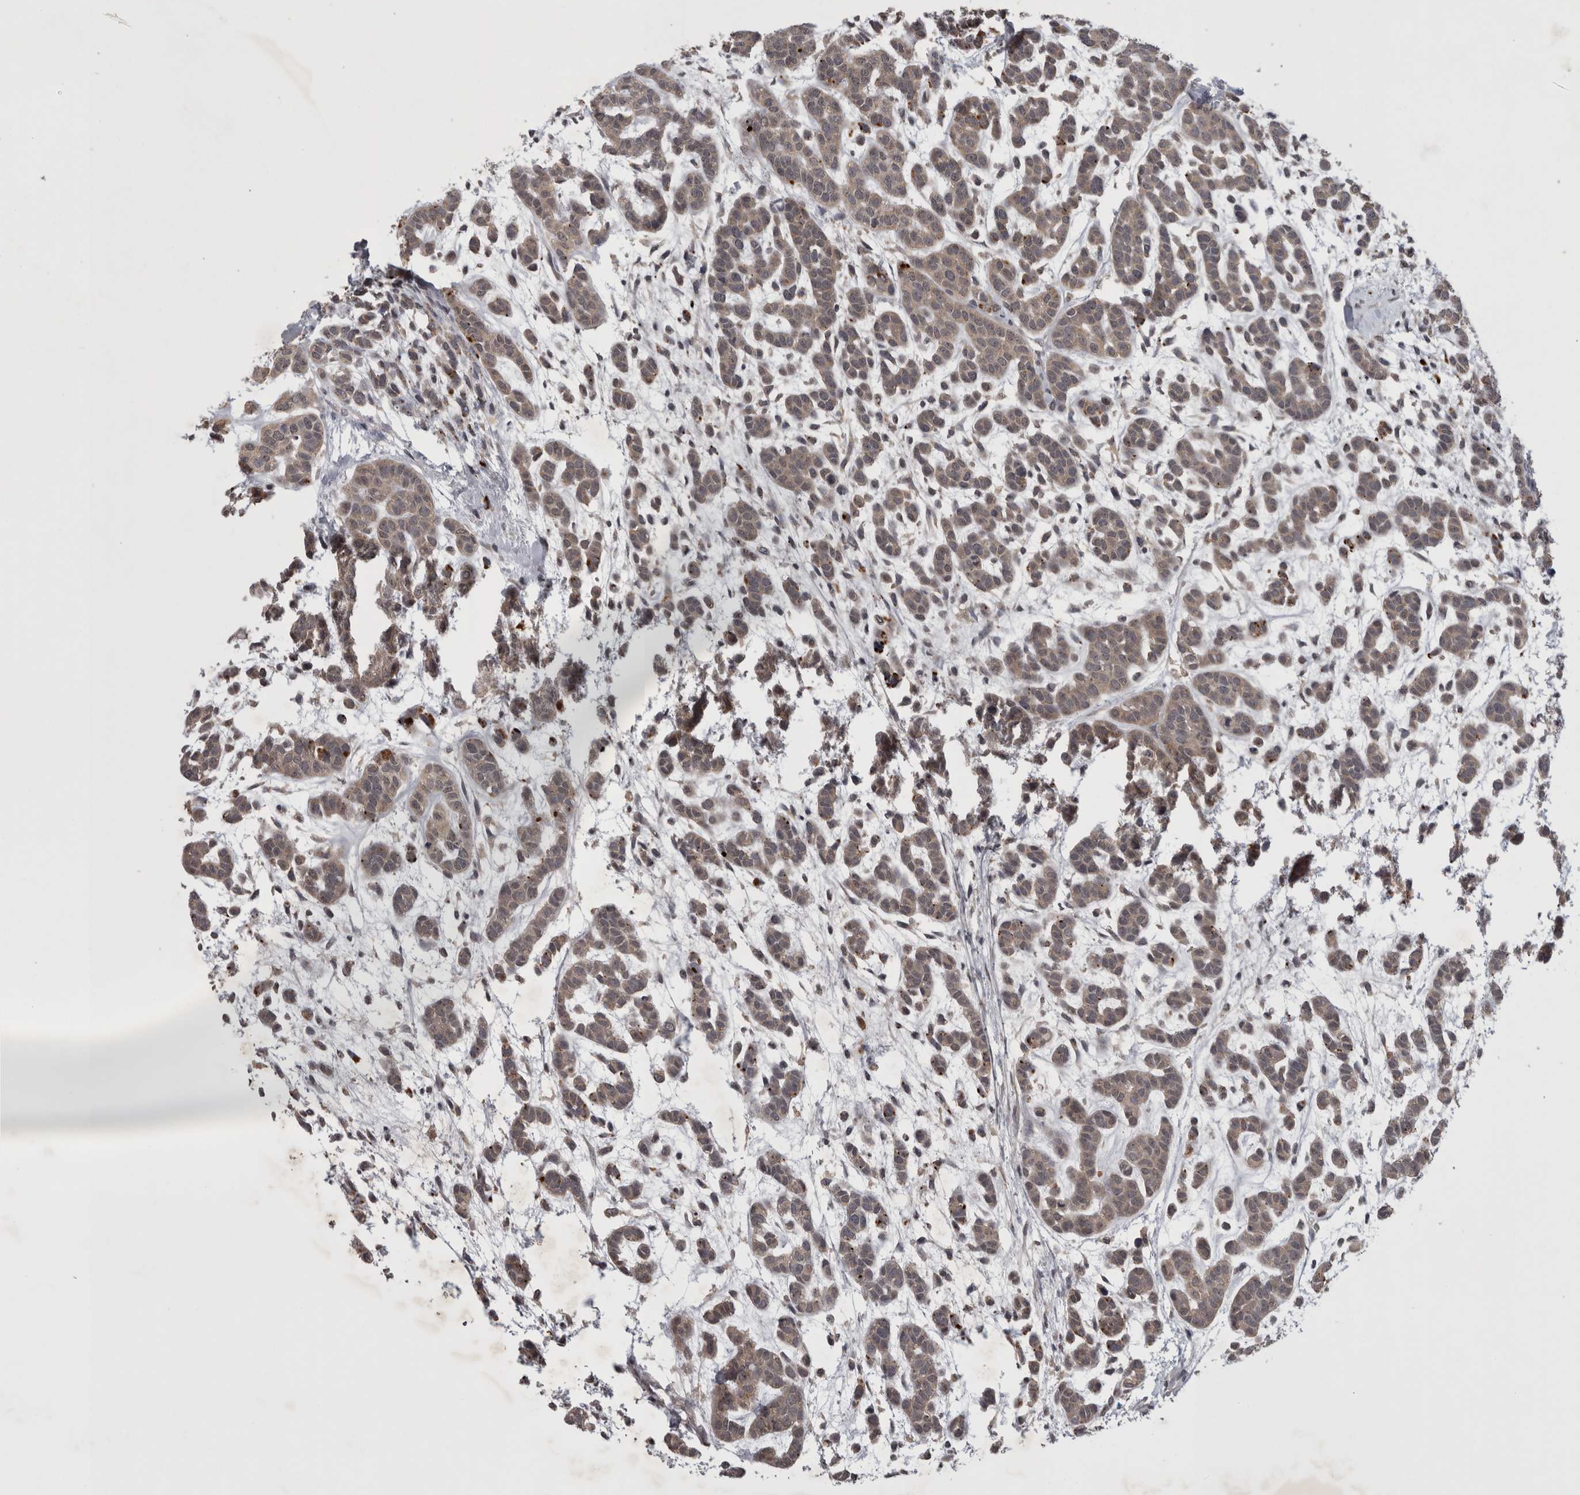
{"staining": {"intensity": "weak", "quantity": ">75%", "location": "cytoplasmic/membranous"}, "tissue": "head and neck cancer", "cell_type": "Tumor cells", "image_type": "cancer", "snomed": [{"axis": "morphology", "description": "Adenocarcinoma, NOS"}, {"axis": "morphology", "description": "Adenoma, NOS"}, {"axis": "topography", "description": "Head-Neck"}], "caption": "An immunohistochemistry histopathology image of tumor tissue is shown. Protein staining in brown labels weak cytoplasmic/membranous positivity in head and neck cancer within tumor cells.", "gene": "ZNF114", "patient": {"sex": "female", "age": 55}}